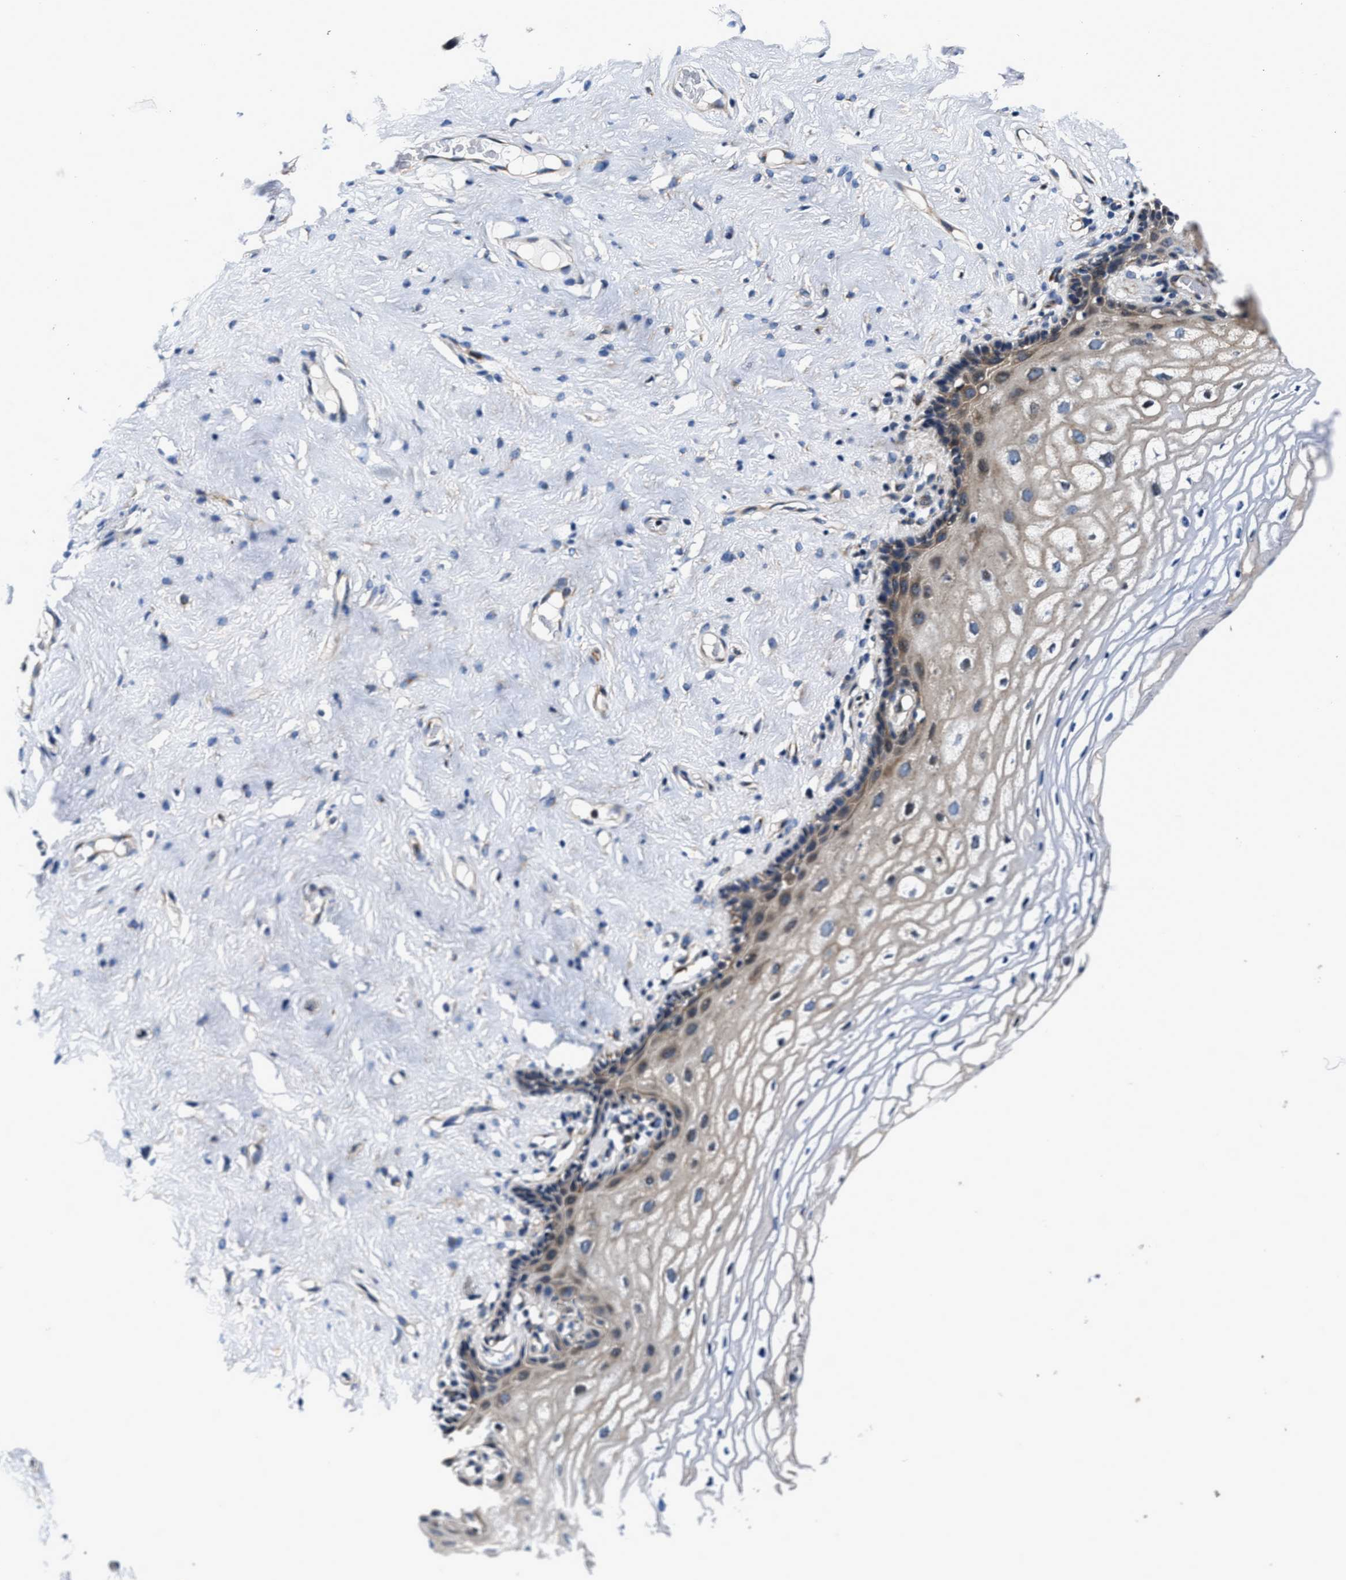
{"staining": {"intensity": "moderate", "quantity": "25%-75%", "location": "cytoplasmic/membranous"}, "tissue": "vagina", "cell_type": "Squamous epithelial cells", "image_type": "normal", "snomed": [{"axis": "morphology", "description": "Normal tissue, NOS"}, {"axis": "morphology", "description": "Adenocarcinoma, NOS"}, {"axis": "topography", "description": "Rectum"}, {"axis": "topography", "description": "Vagina"}], "caption": "DAB immunohistochemical staining of benign human vagina shows moderate cytoplasmic/membranous protein positivity in approximately 25%-75% of squamous epithelial cells. The staining was performed using DAB (3,3'-diaminobenzidine), with brown indicating positive protein expression. Nuclei are stained blue with hematoxylin.", "gene": "C2orf66", "patient": {"sex": "female", "age": 71}}